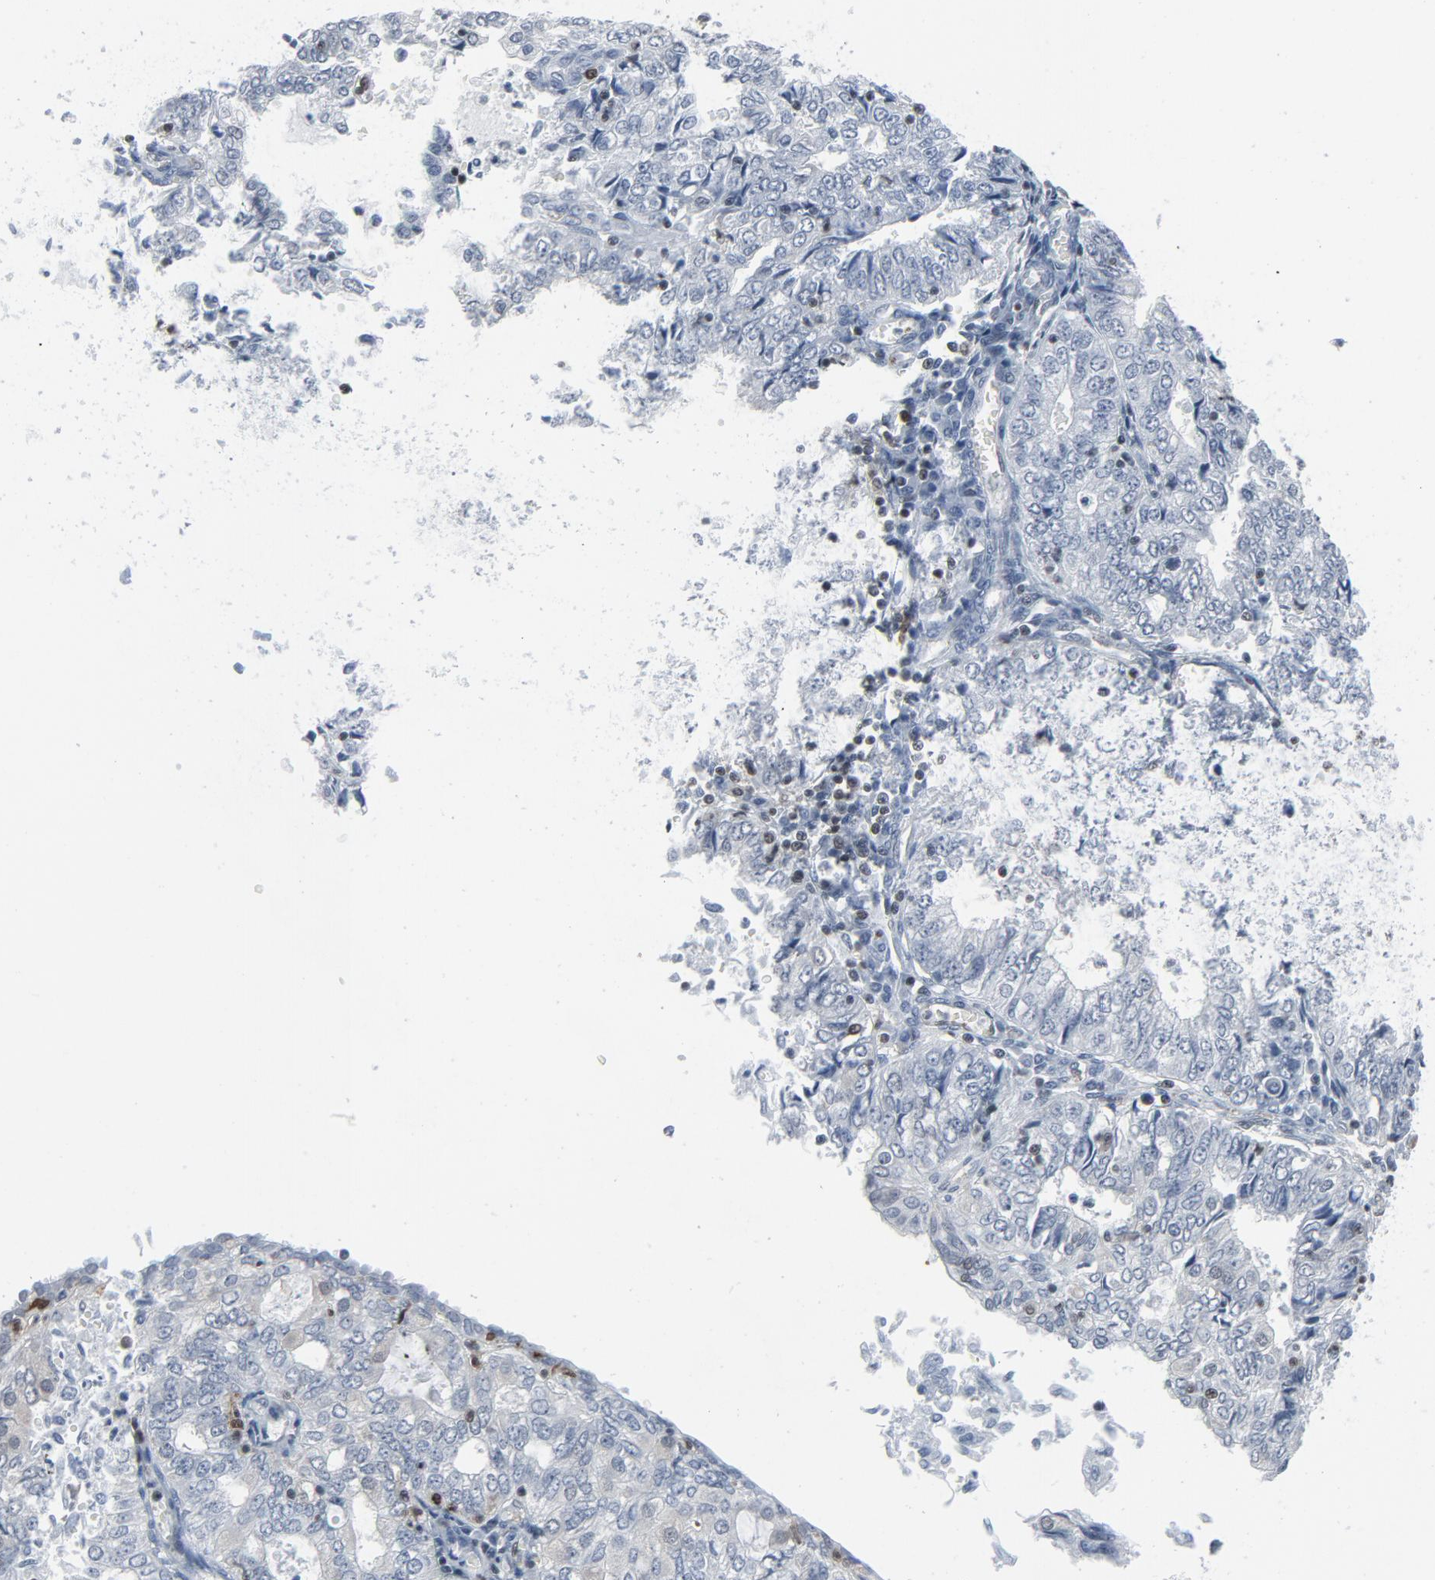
{"staining": {"intensity": "negative", "quantity": "none", "location": "none"}, "tissue": "endometrial cancer", "cell_type": "Tumor cells", "image_type": "cancer", "snomed": [{"axis": "morphology", "description": "Adenocarcinoma, NOS"}, {"axis": "topography", "description": "Endometrium"}], "caption": "A high-resolution histopathology image shows IHC staining of endometrial adenocarcinoma, which shows no significant positivity in tumor cells.", "gene": "STAT5A", "patient": {"sex": "female", "age": 69}}